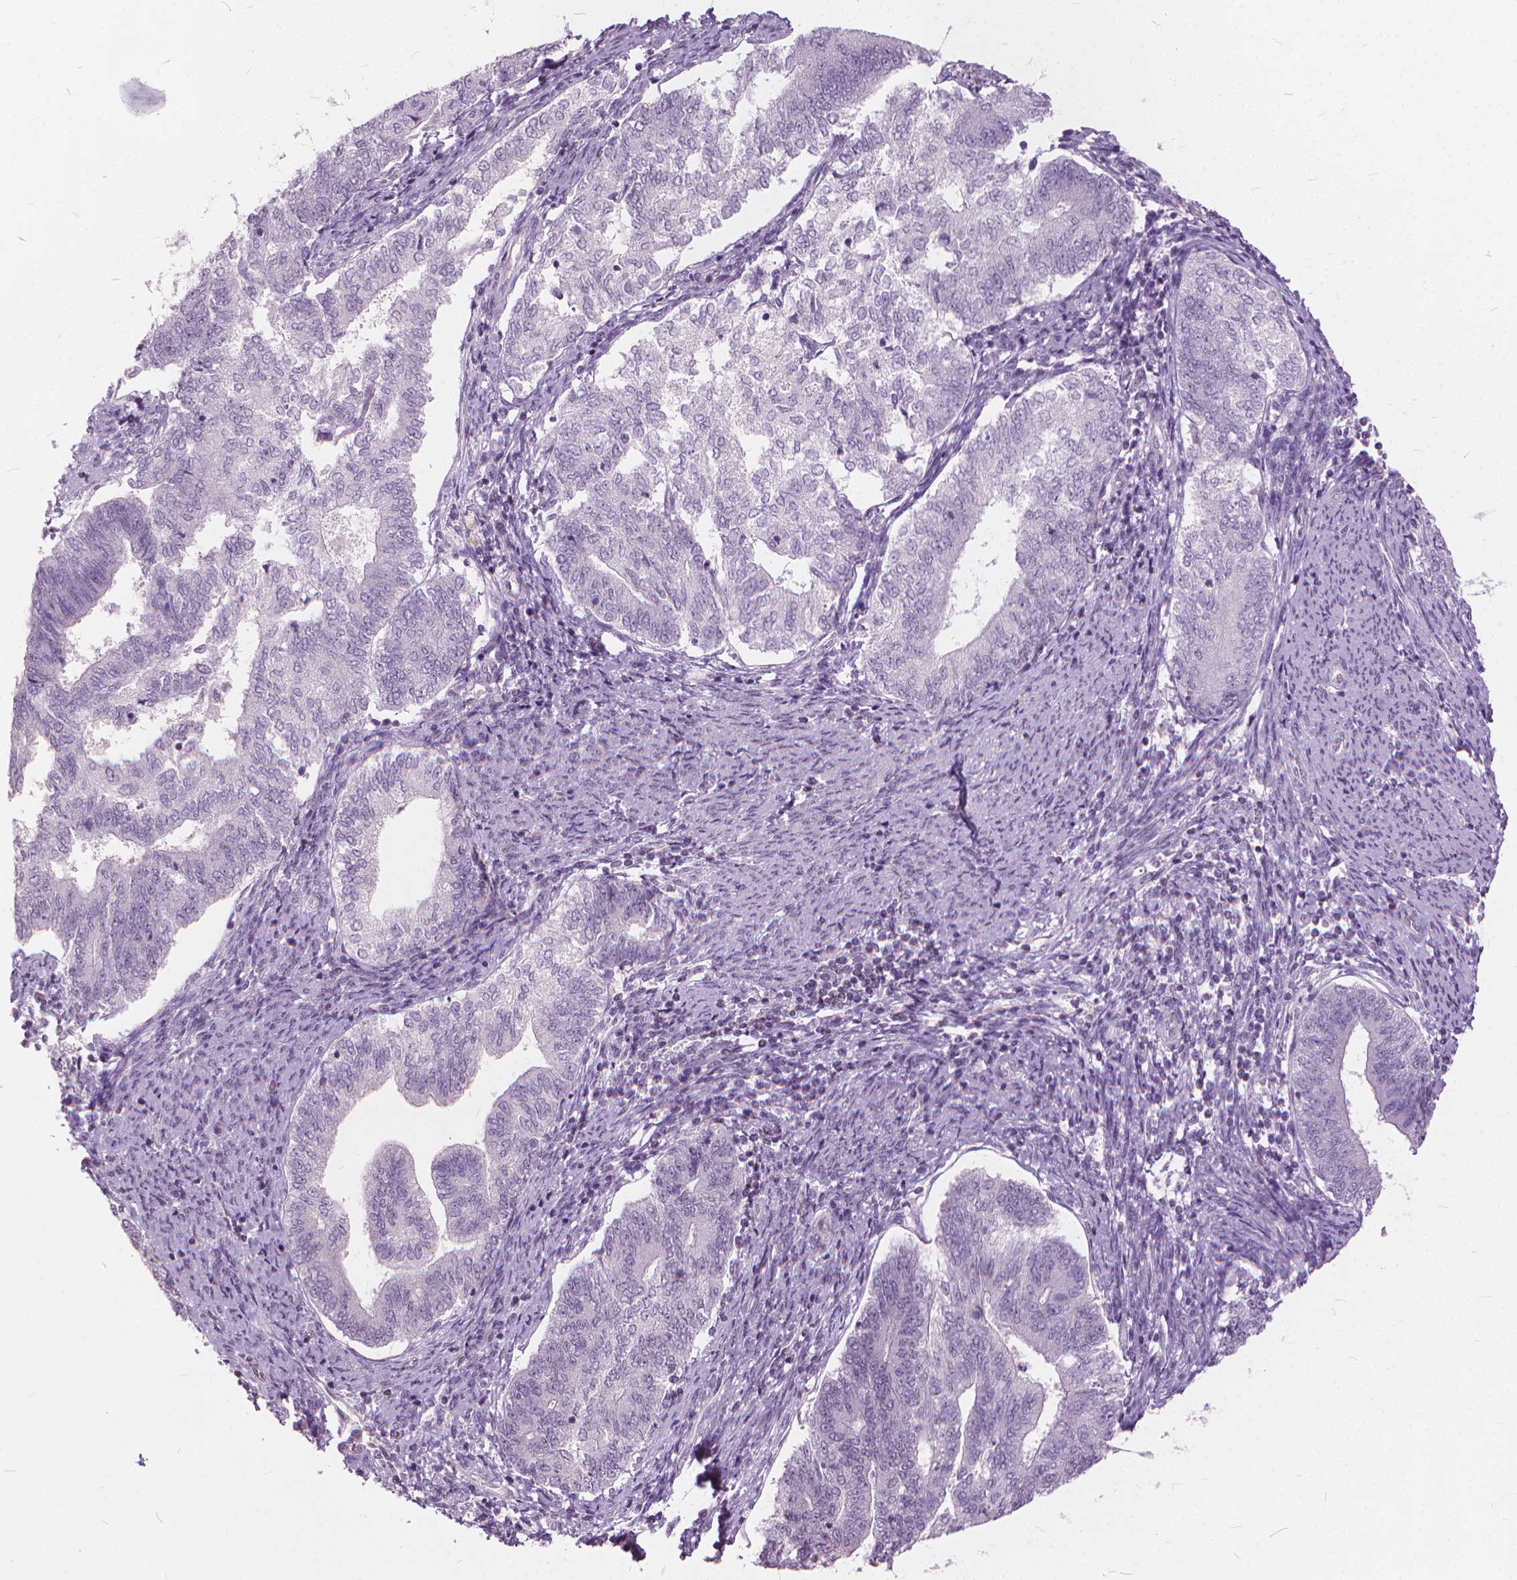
{"staining": {"intensity": "negative", "quantity": "none", "location": "none"}, "tissue": "endometrial cancer", "cell_type": "Tumor cells", "image_type": "cancer", "snomed": [{"axis": "morphology", "description": "Adenocarcinoma, NOS"}, {"axis": "topography", "description": "Endometrium"}], "caption": "An image of human adenocarcinoma (endometrial) is negative for staining in tumor cells.", "gene": "STAT5B", "patient": {"sex": "female", "age": 65}}